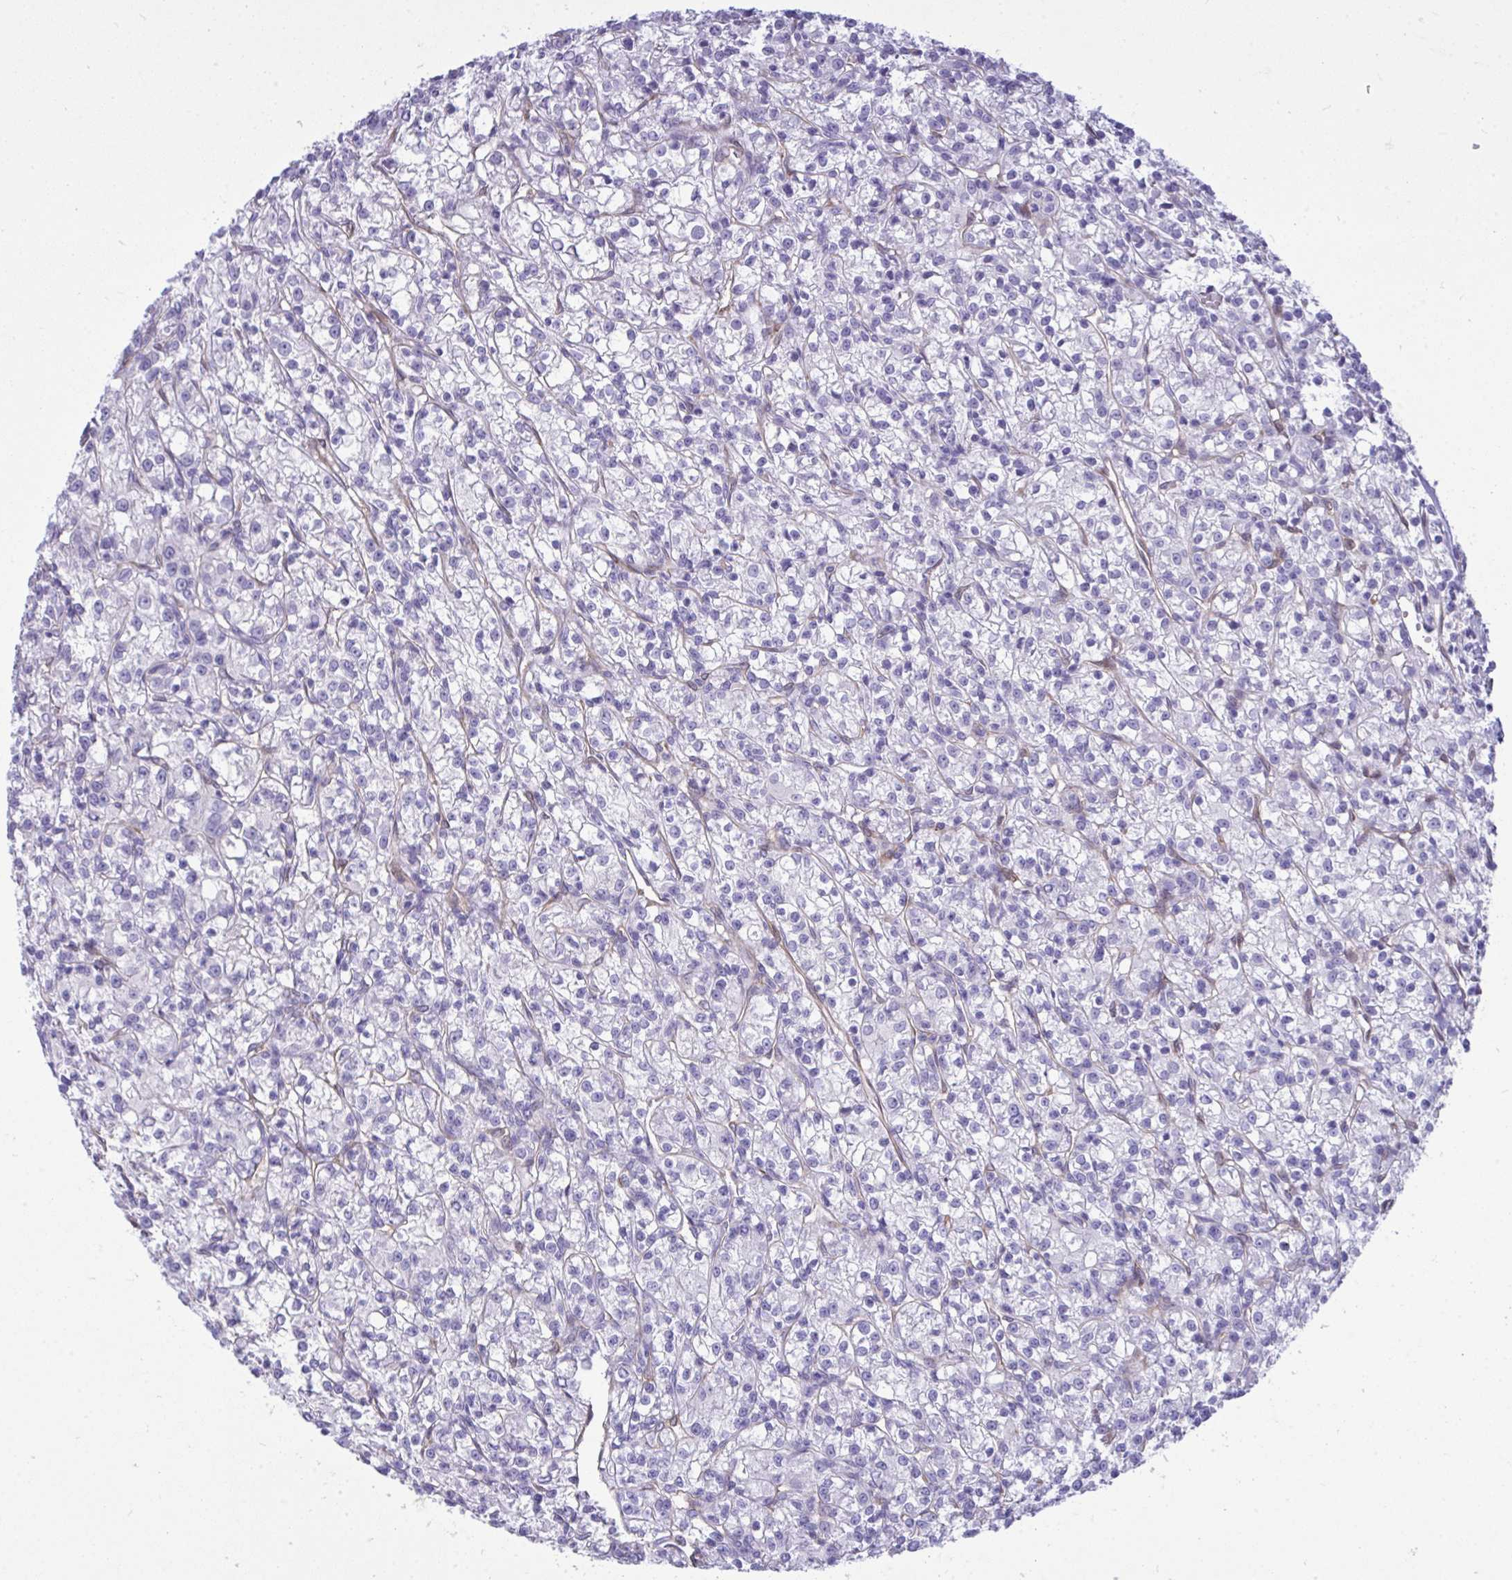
{"staining": {"intensity": "negative", "quantity": "none", "location": "none"}, "tissue": "renal cancer", "cell_type": "Tumor cells", "image_type": "cancer", "snomed": [{"axis": "morphology", "description": "Adenocarcinoma, NOS"}, {"axis": "topography", "description": "Kidney"}], "caption": "Tumor cells are negative for protein expression in human renal adenocarcinoma.", "gene": "LIMS2", "patient": {"sex": "female", "age": 59}}